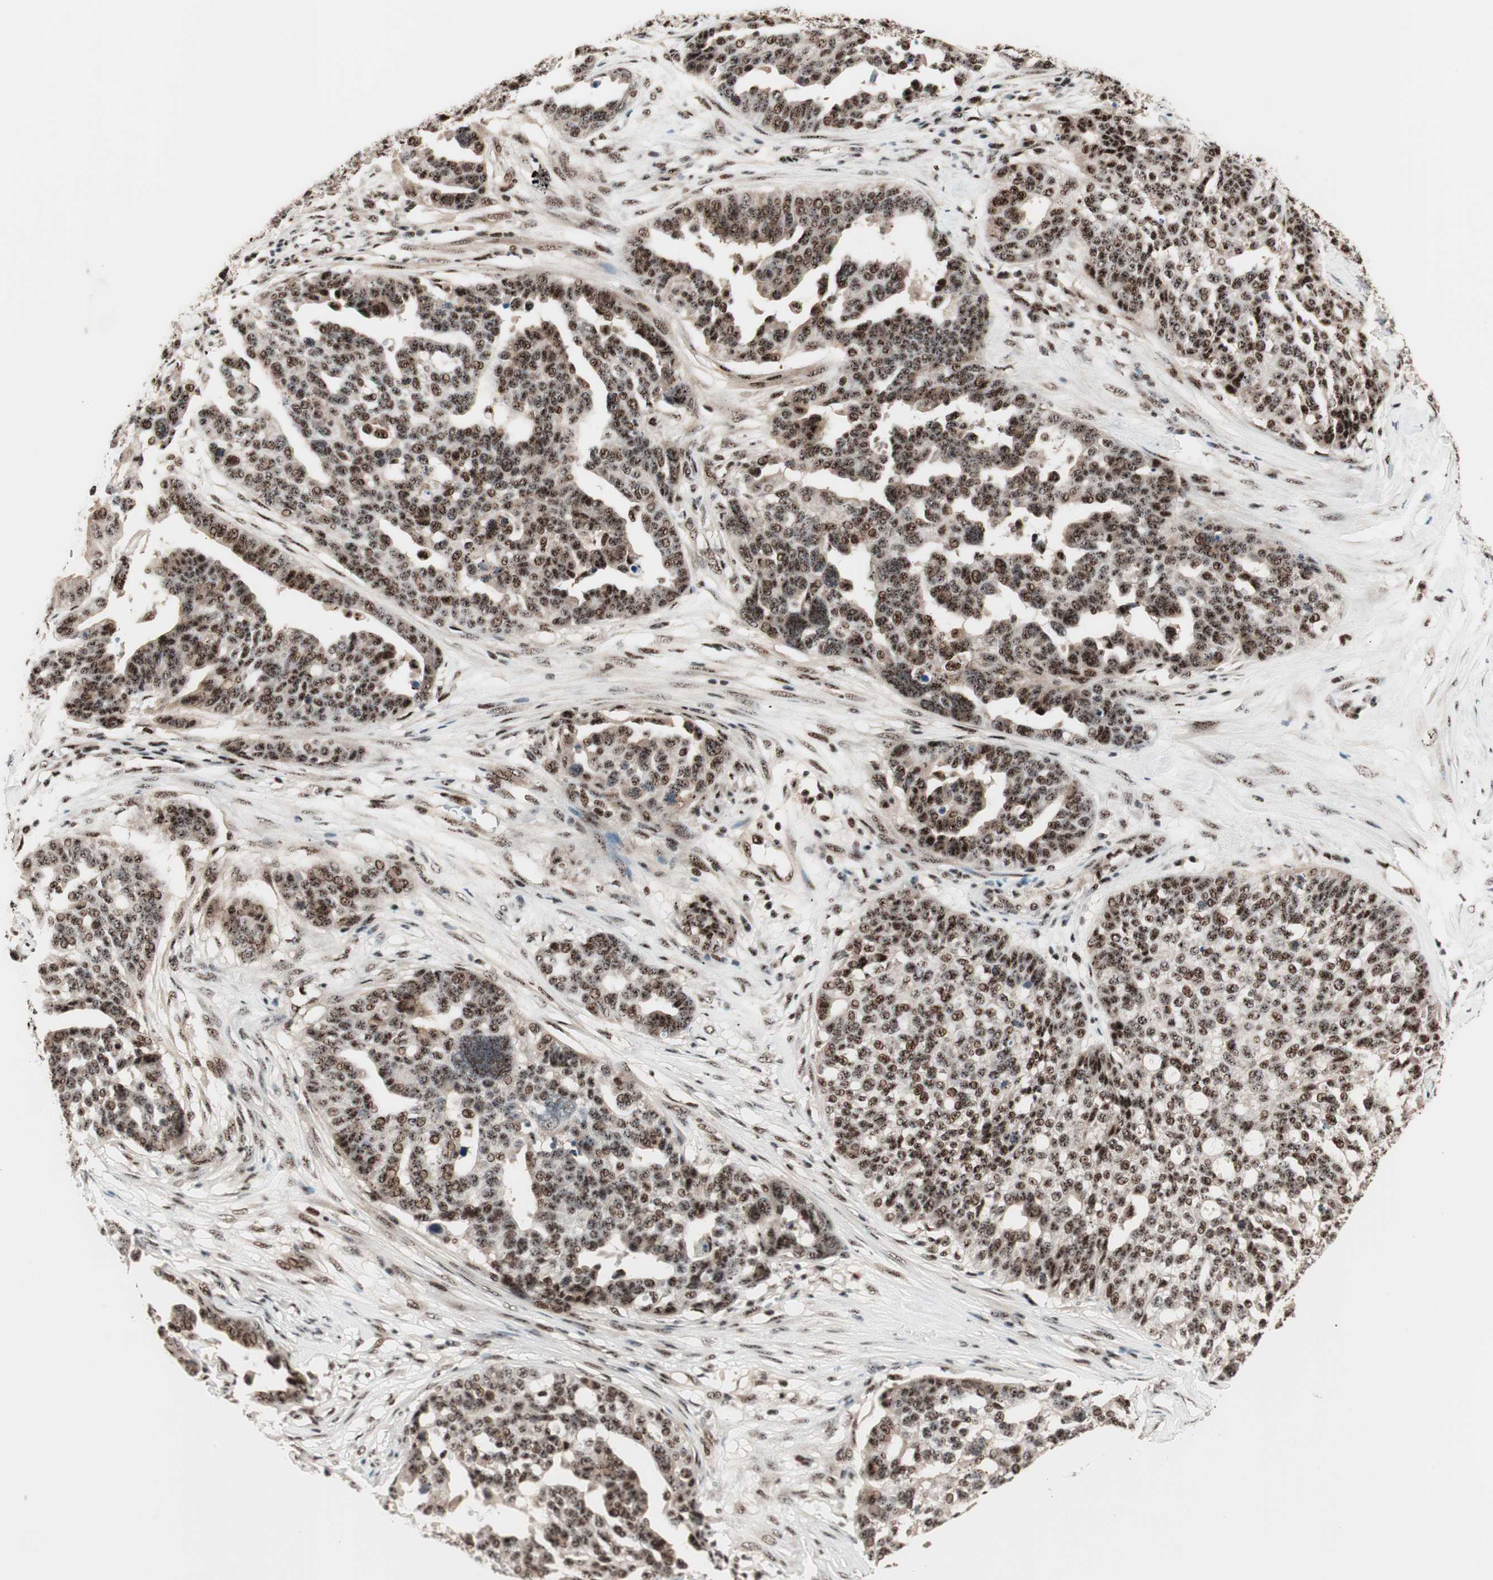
{"staining": {"intensity": "strong", "quantity": ">75%", "location": "nuclear"}, "tissue": "ovarian cancer", "cell_type": "Tumor cells", "image_type": "cancer", "snomed": [{"axis": "morphology", "description": "Cystadenocarcinoma, serous, NOS"}, {"axis": "topography", "description": "Ovary"}], "caption": "This is a micrograph of IHC staining of ovarian serous cystadenocarcinoma, which shows strong positivity in the nuclear of tumor cells.", "gene": "NR5A2", "patient": {"sex": "female", "age": 59}}